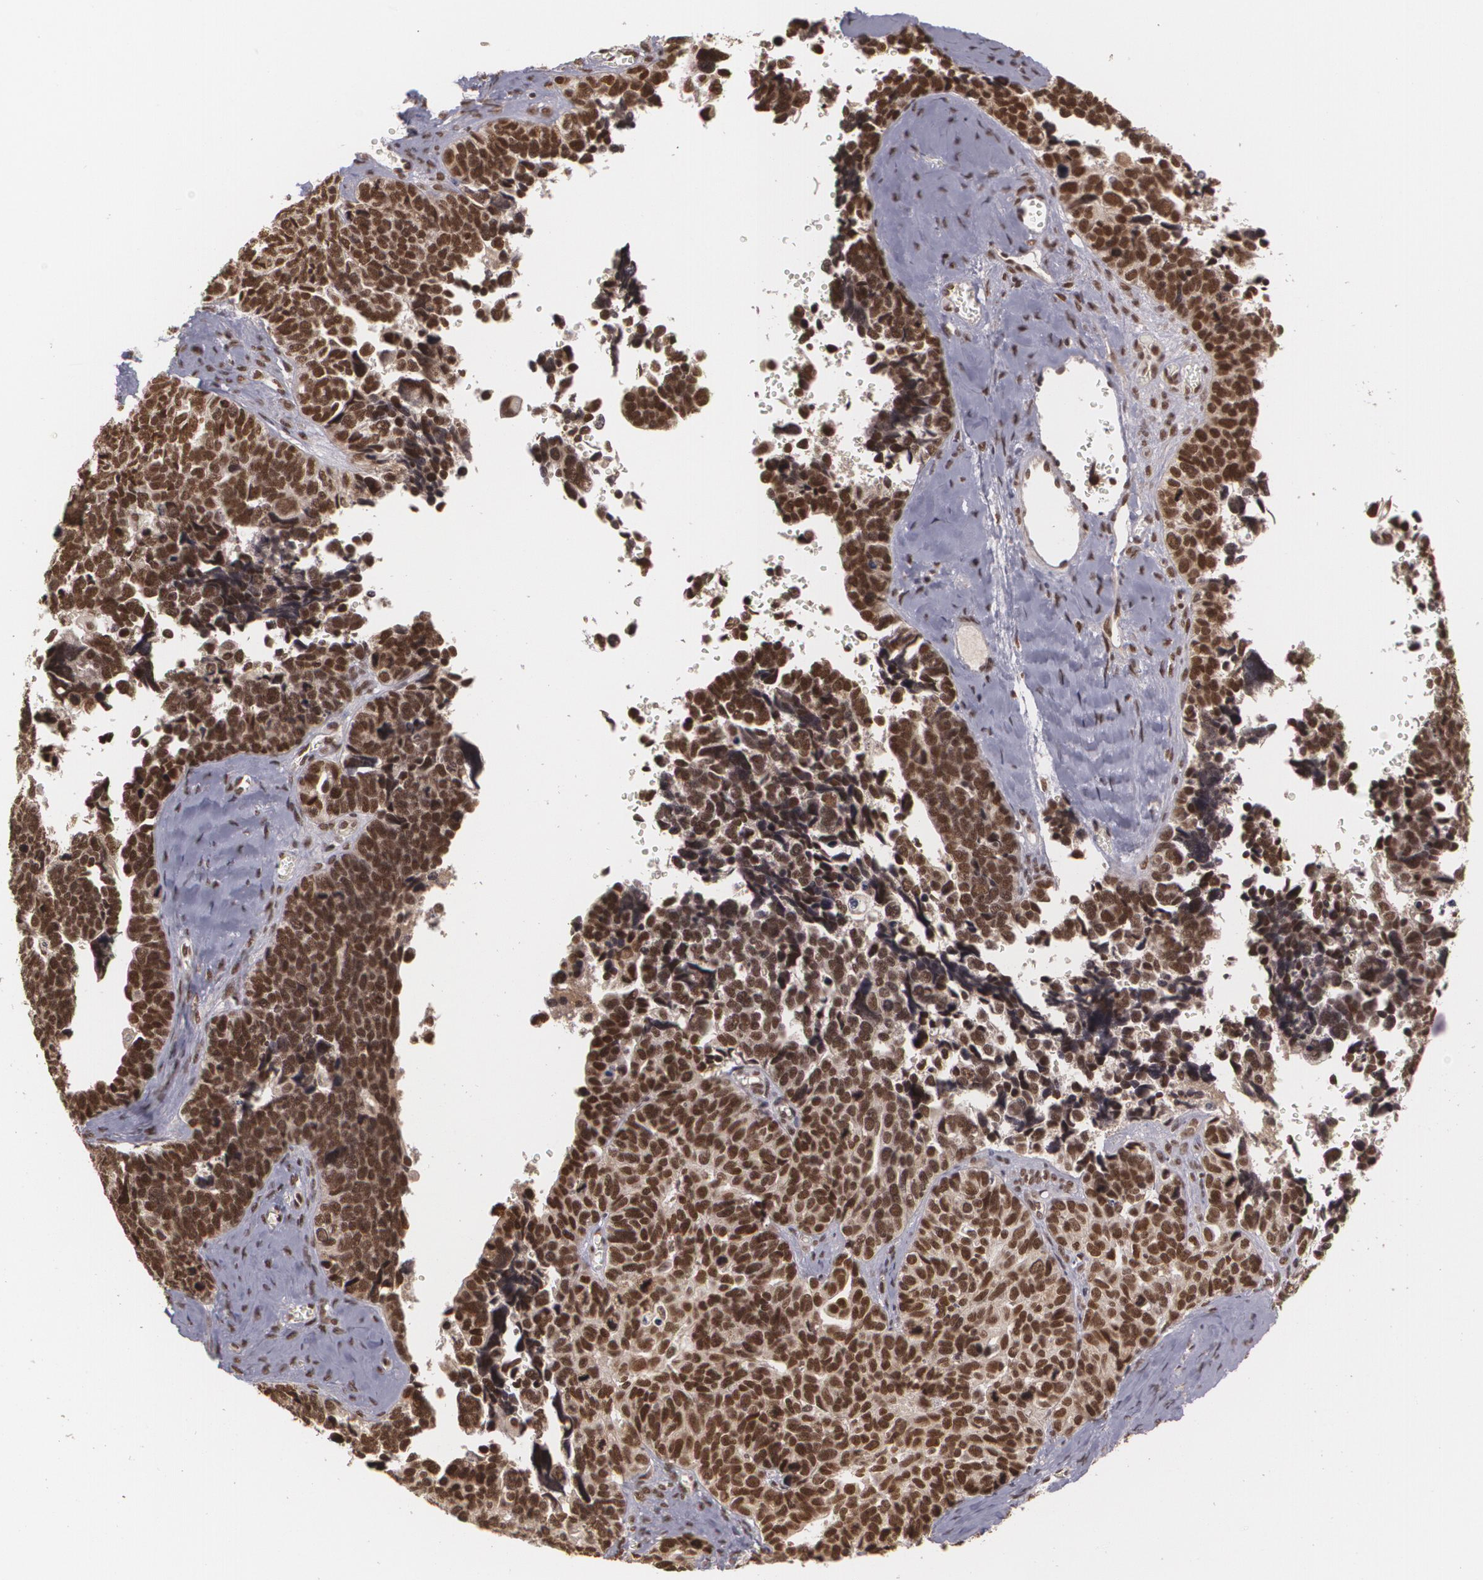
{"staining": {"intensity": "strong", "quantity": ">75%", "location": "nuclear"}, "tissue": "ovarian cancer", "cell_type": "Tumor cells", "image_type": "cancer", "snomed": [{"axis": "morphology", "description": "Cystadenocarcinoma, serous, NOS"}, {"axis": "topography", "description": "Ovary"}], "caption": "High-magnification brightfield microscopy of serous cystadenocarcinoma (ovarian) stained with DAB (3,3'-diaminobenzidine) (brown) and counterstained with hematoxylin (blue). tumor cells exhibit strong nuclear expression is appreciated in about>75% of cells. The staining was performed using DAB (3,3'-diaminobenzidine), with brown indicating positive protein expression. Nuclei are stained blue with hematoxylin.", "gene": "RXRB", "patient": {"sex": "female", "age": 77}}